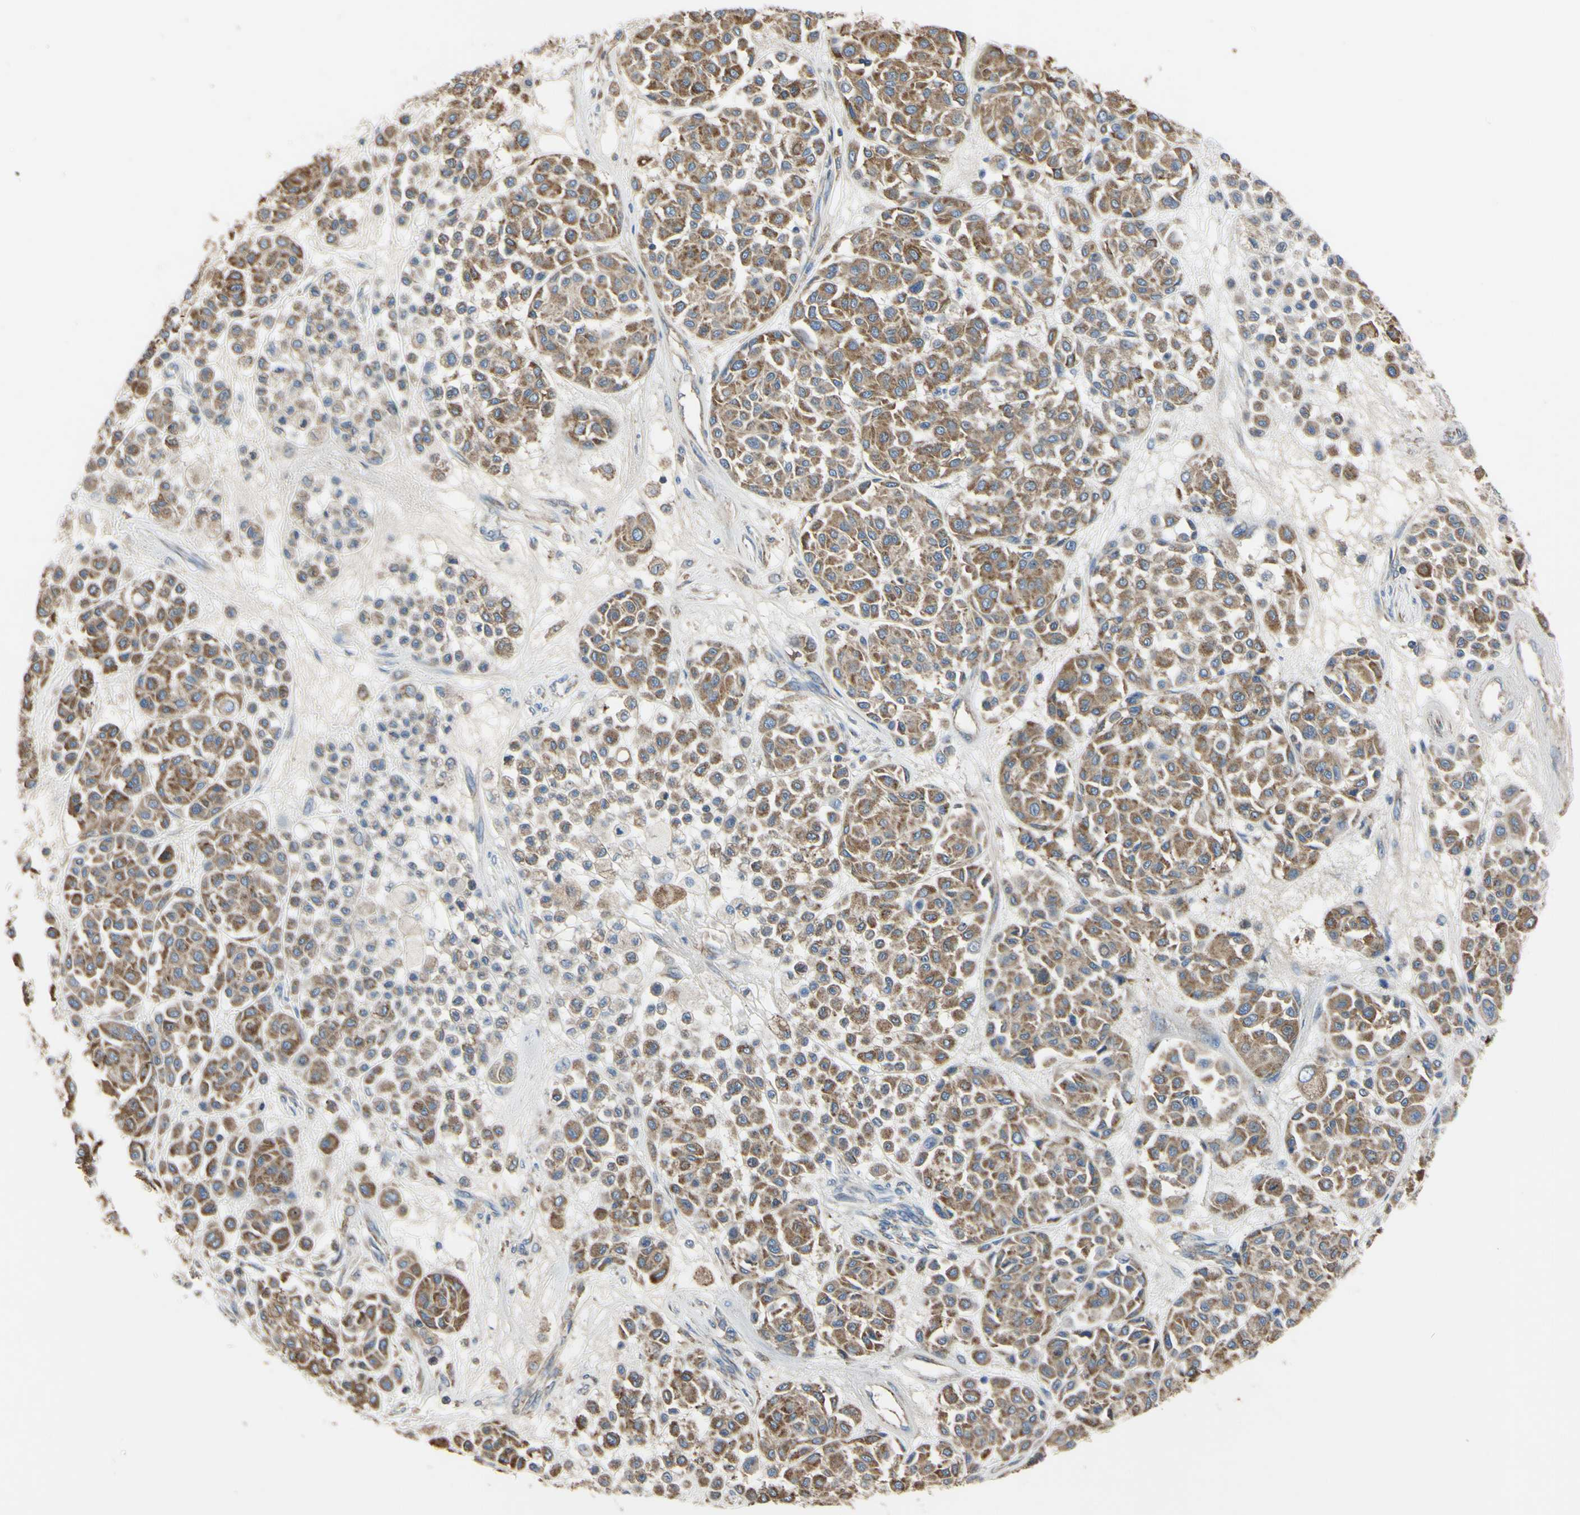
{"staining": {"intensity": "moderate", "quantity": ">75%", "location": "cytoplasmic/membranous"}, "tissue": "melanoma", "cell_type": "Tumor cells", "image_type": "cancer", "snomed": [{"axis": "morphology", "description": "Malignant melanoma, Metastatic site"}, {"axis": "topography", "description": "Soft tissue"}], "caption": "Human melanoma stained for a protein (brown) exhibits moderate cytoplasmic/membranous positive expression in about >75% of tumor cells.", "gene": "BECN1", "patient": {"sex": "male", "age": 41}}